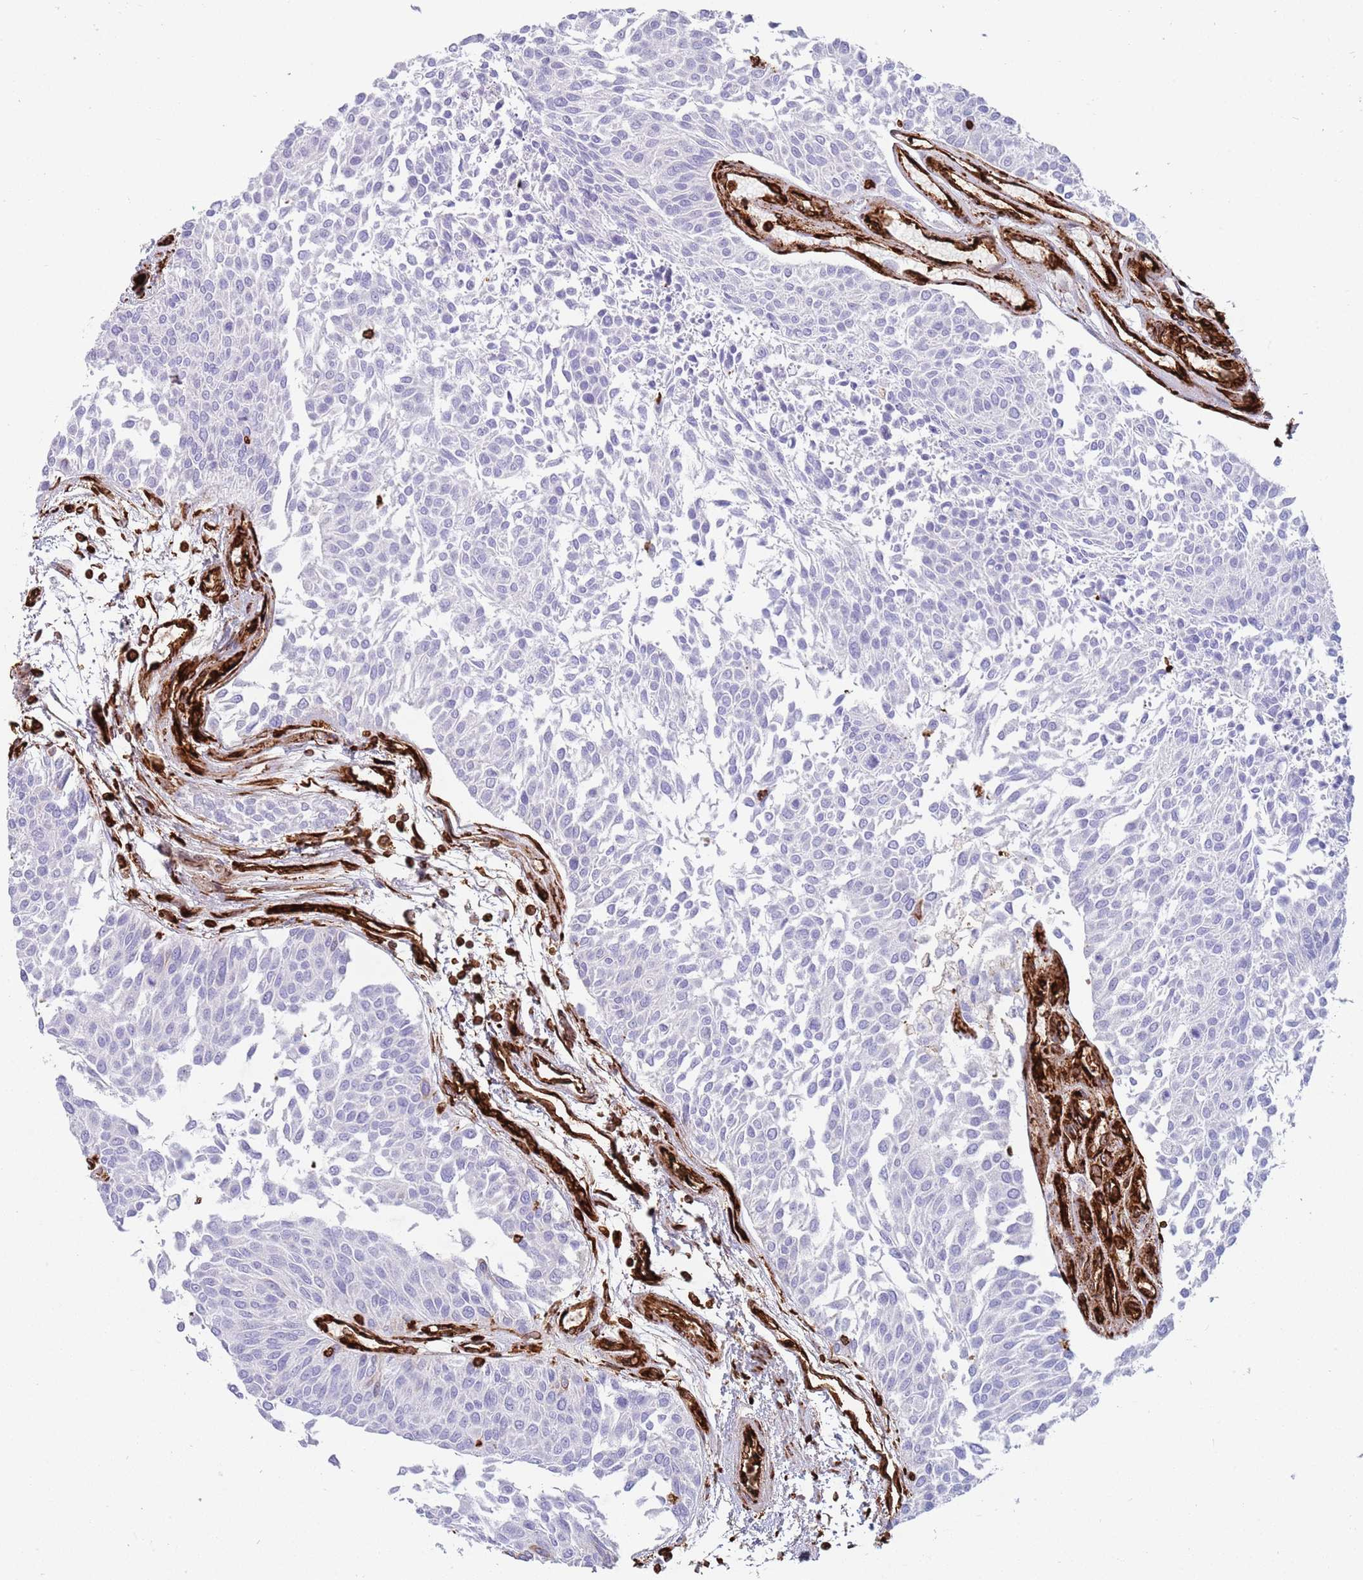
{"staining": {"intensity": "negative", "quantity": "none", "location": "none"}, "tissue": "urothelial cancer", "cell_type": "Tumor cells", "image_type": "cancer", "snomed": [{"axis": "morphology", "description": "Urothelial carcinoma, NOS"}, {"axis": "topography", "description": "Urinary bladder"}], "caption": "A high-resolution micrograph shows immunohistochemistry (IHC) staining of urothelial cancer, which exhibits no significant positivity in tumor cells.", "gene": "KBTBD7", "patient": {"sex": "male", "age": 55}}